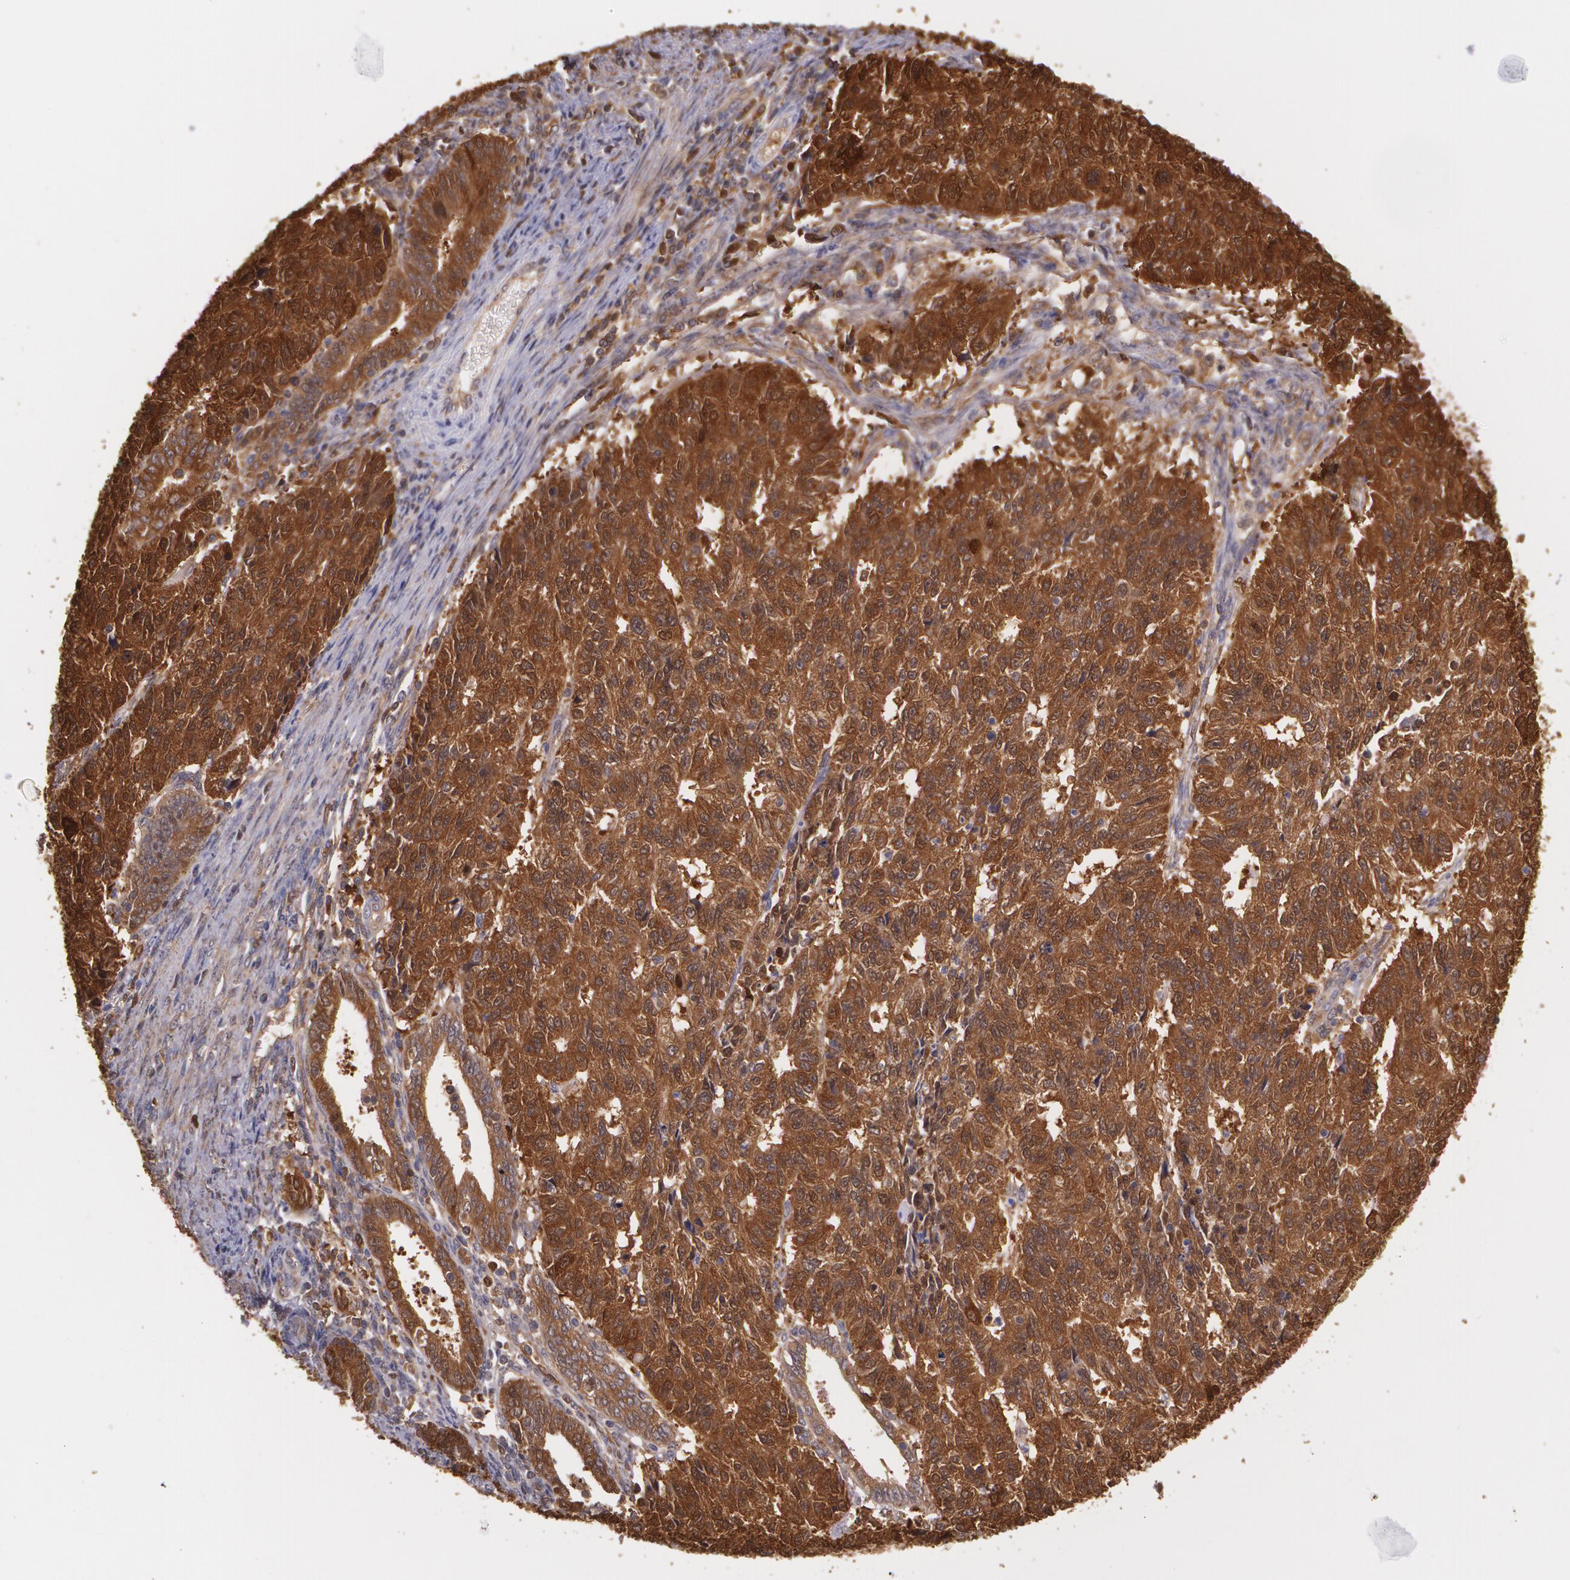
{"staining": {"intensity": "strong", "quantity": ">75%", "location": "cytoplasmic/membranous,nuclear"}, "tissue": "endometrial cancer", "cell_type": "Tumor cells", "image_type": "cancer", "snomed": [{"axis": "morphology", "description": "Adenocarcinoma, NOS"}, {"axis": "topography", "description": "Endometrium"}], "caption": "A brown stain labels strong cytoplasmic/membranous and nuclear staining of a protein in endometrial cancer (adenocarcinoma) tumor cells. The protein of interest is shown in brown color, while the nuclei are stained blue.", "gene": "HSPH1", "patient": {"sex": "female", "age": 42}}